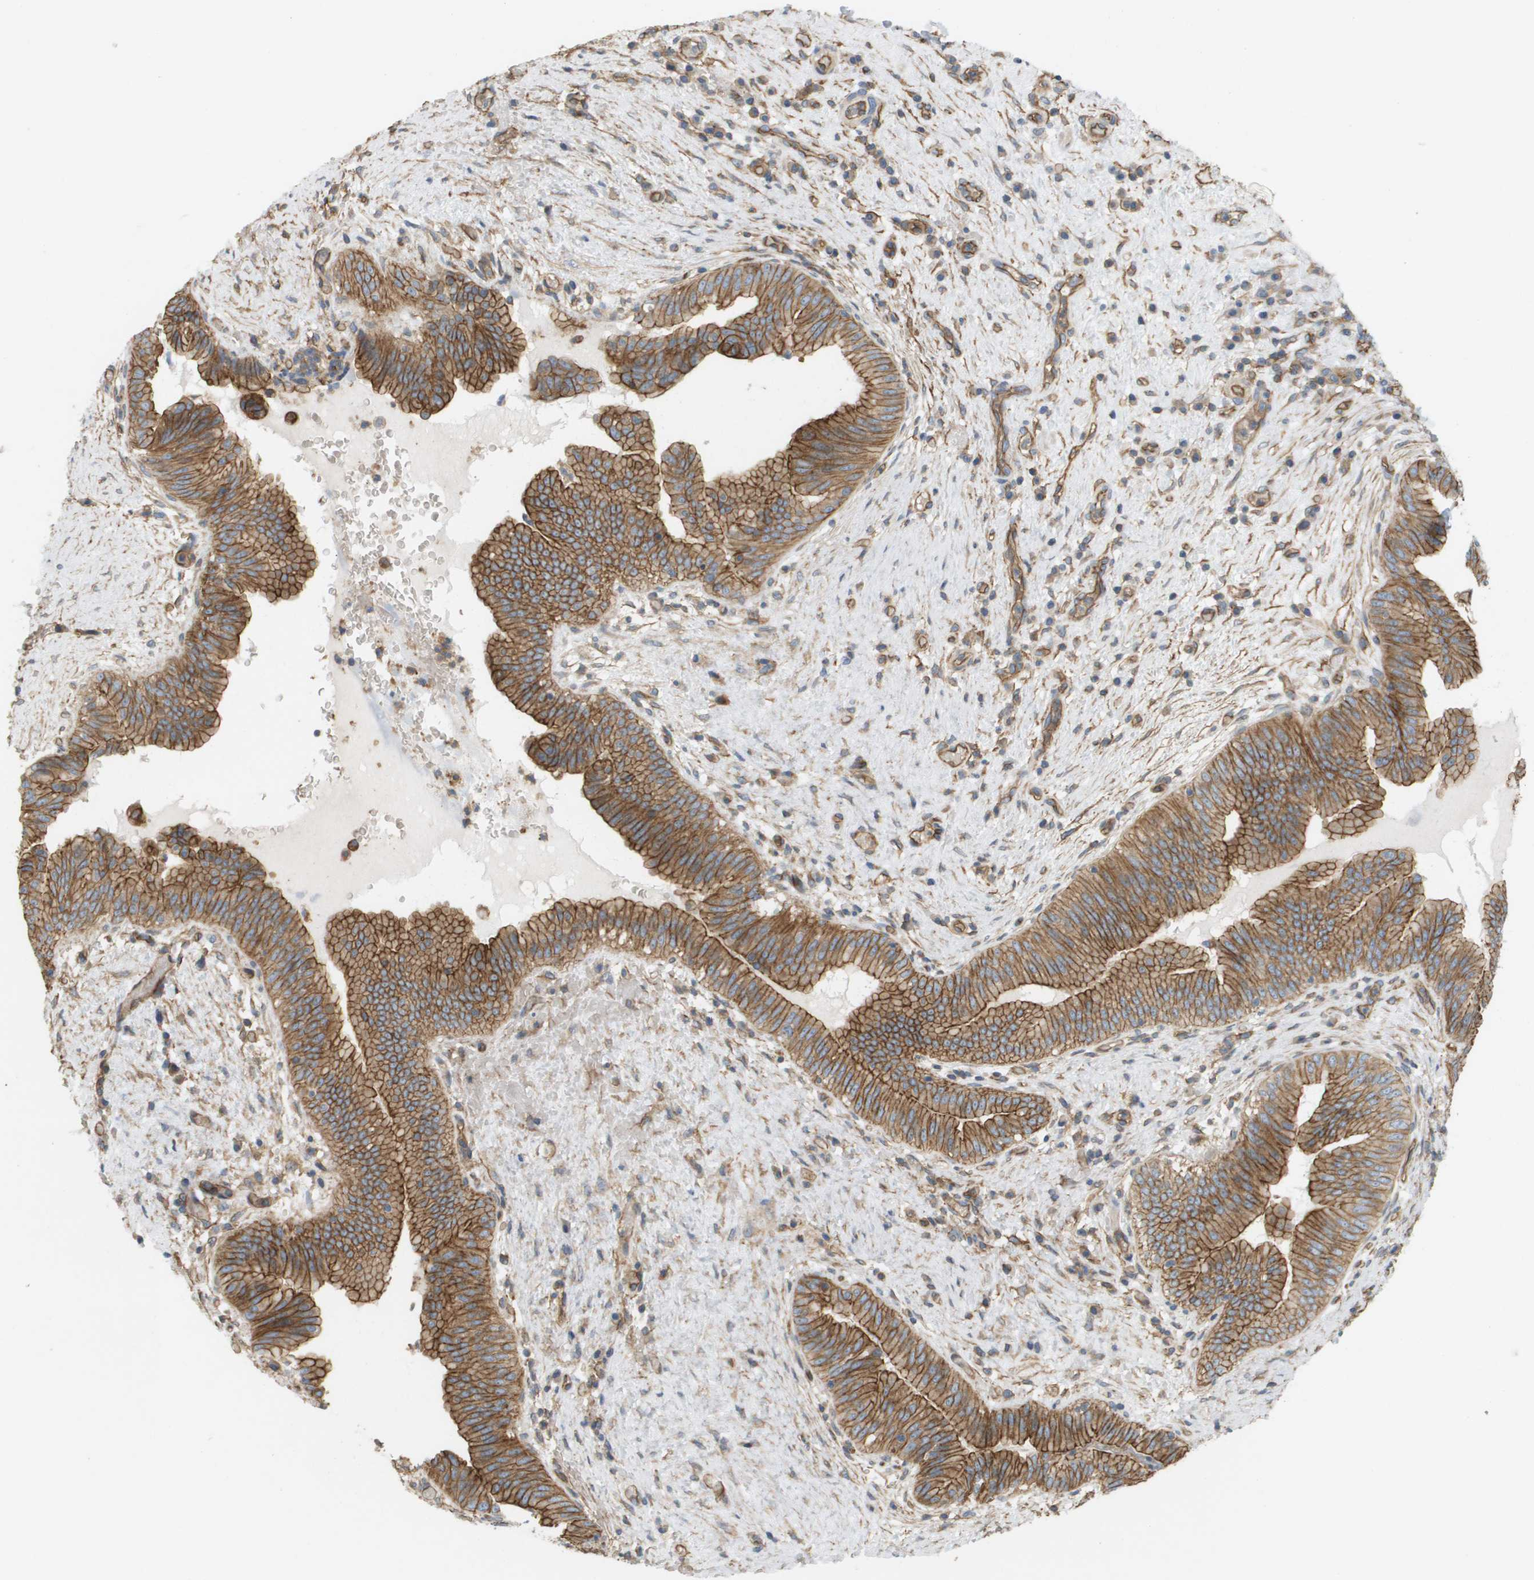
{"staining": {"intensity": "strong", "quantity": ">75%", "location": "cytoplasmic/membranous"}, "tissue": "liver cancer", "cell_type": "Tumor cells", "image_type": "cancer", "snomed": [{"axis": "morphology", "description": "Cholangiocarcinoma"}, {"axis": "topography", "description": "Liver"}], "caption": "A high amount of strong cytoplasmic/membranous expression is seen in about >75% of tumor cells in liver cancer (cholangiocarcinoma) tissue.", "gene": "SGMS2", "patient": {"sex": "female", "age": 38}}